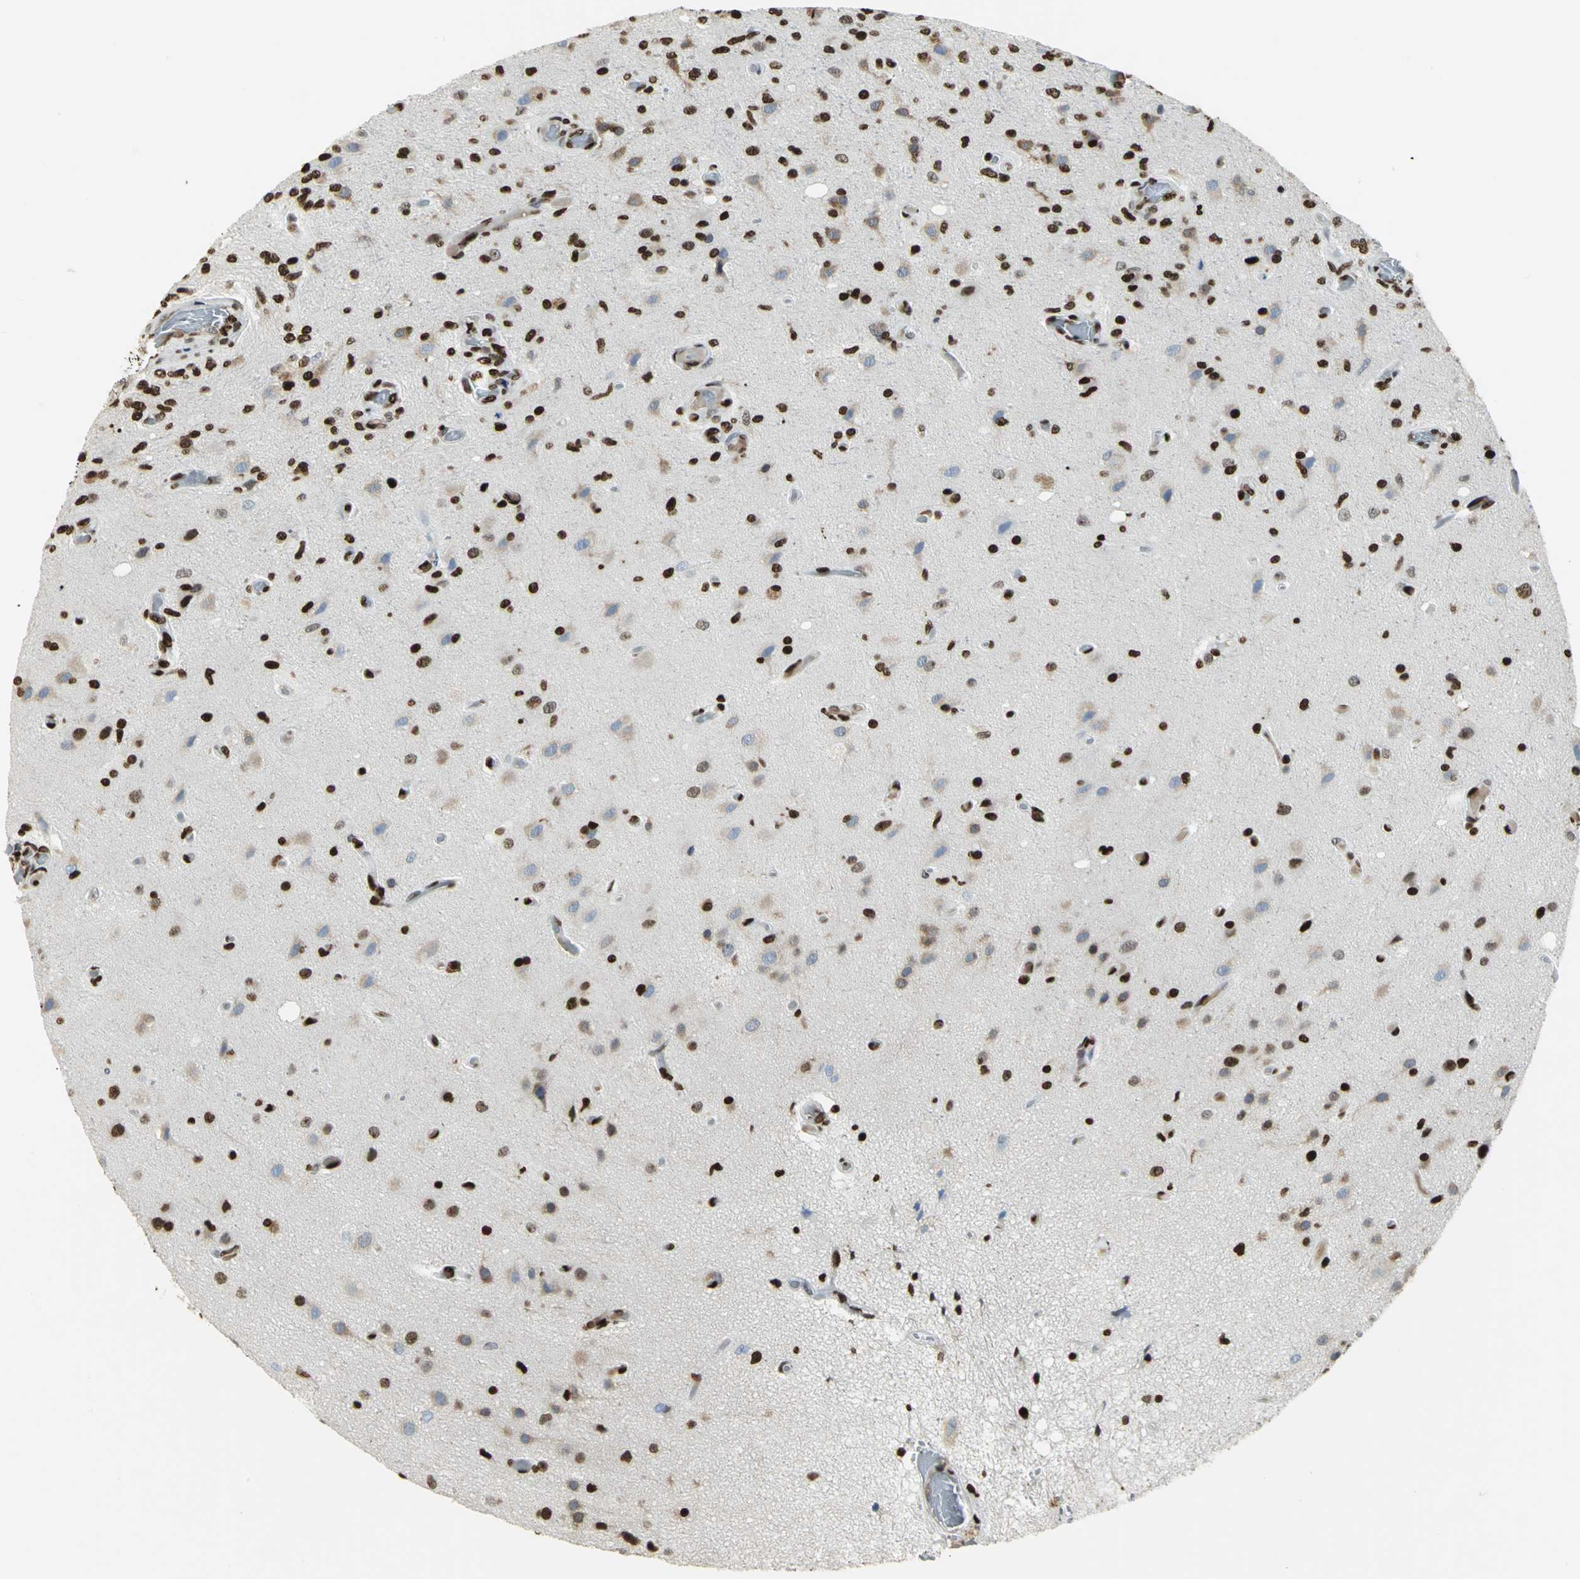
{"staining": {"intensity": "strong", "quantity": ">75%", "location": "nuclear"}, "tissue": "glioma", "cell_type": "Tumor cells", "image_type": "cancer", "snomed": [{"axis": "morphology", "description": "Normal tissue, NOS"}, {"axis": "morphology", "description": "Glioma, malignant, High grade"}, {"axis": "topography", "description": "Cerebral cortex"}], "caption": "Glioma tissue displays strong nuclear expression in about >75% of tumor cells The staining was performed using DAB (3,3'-diaminobenzidine), with brown indicating positive protein expression. Nuclei are stained blue with hematoxylin.", "gene": "HMGB1", "patient": {"sex": "male", "age": 77}}